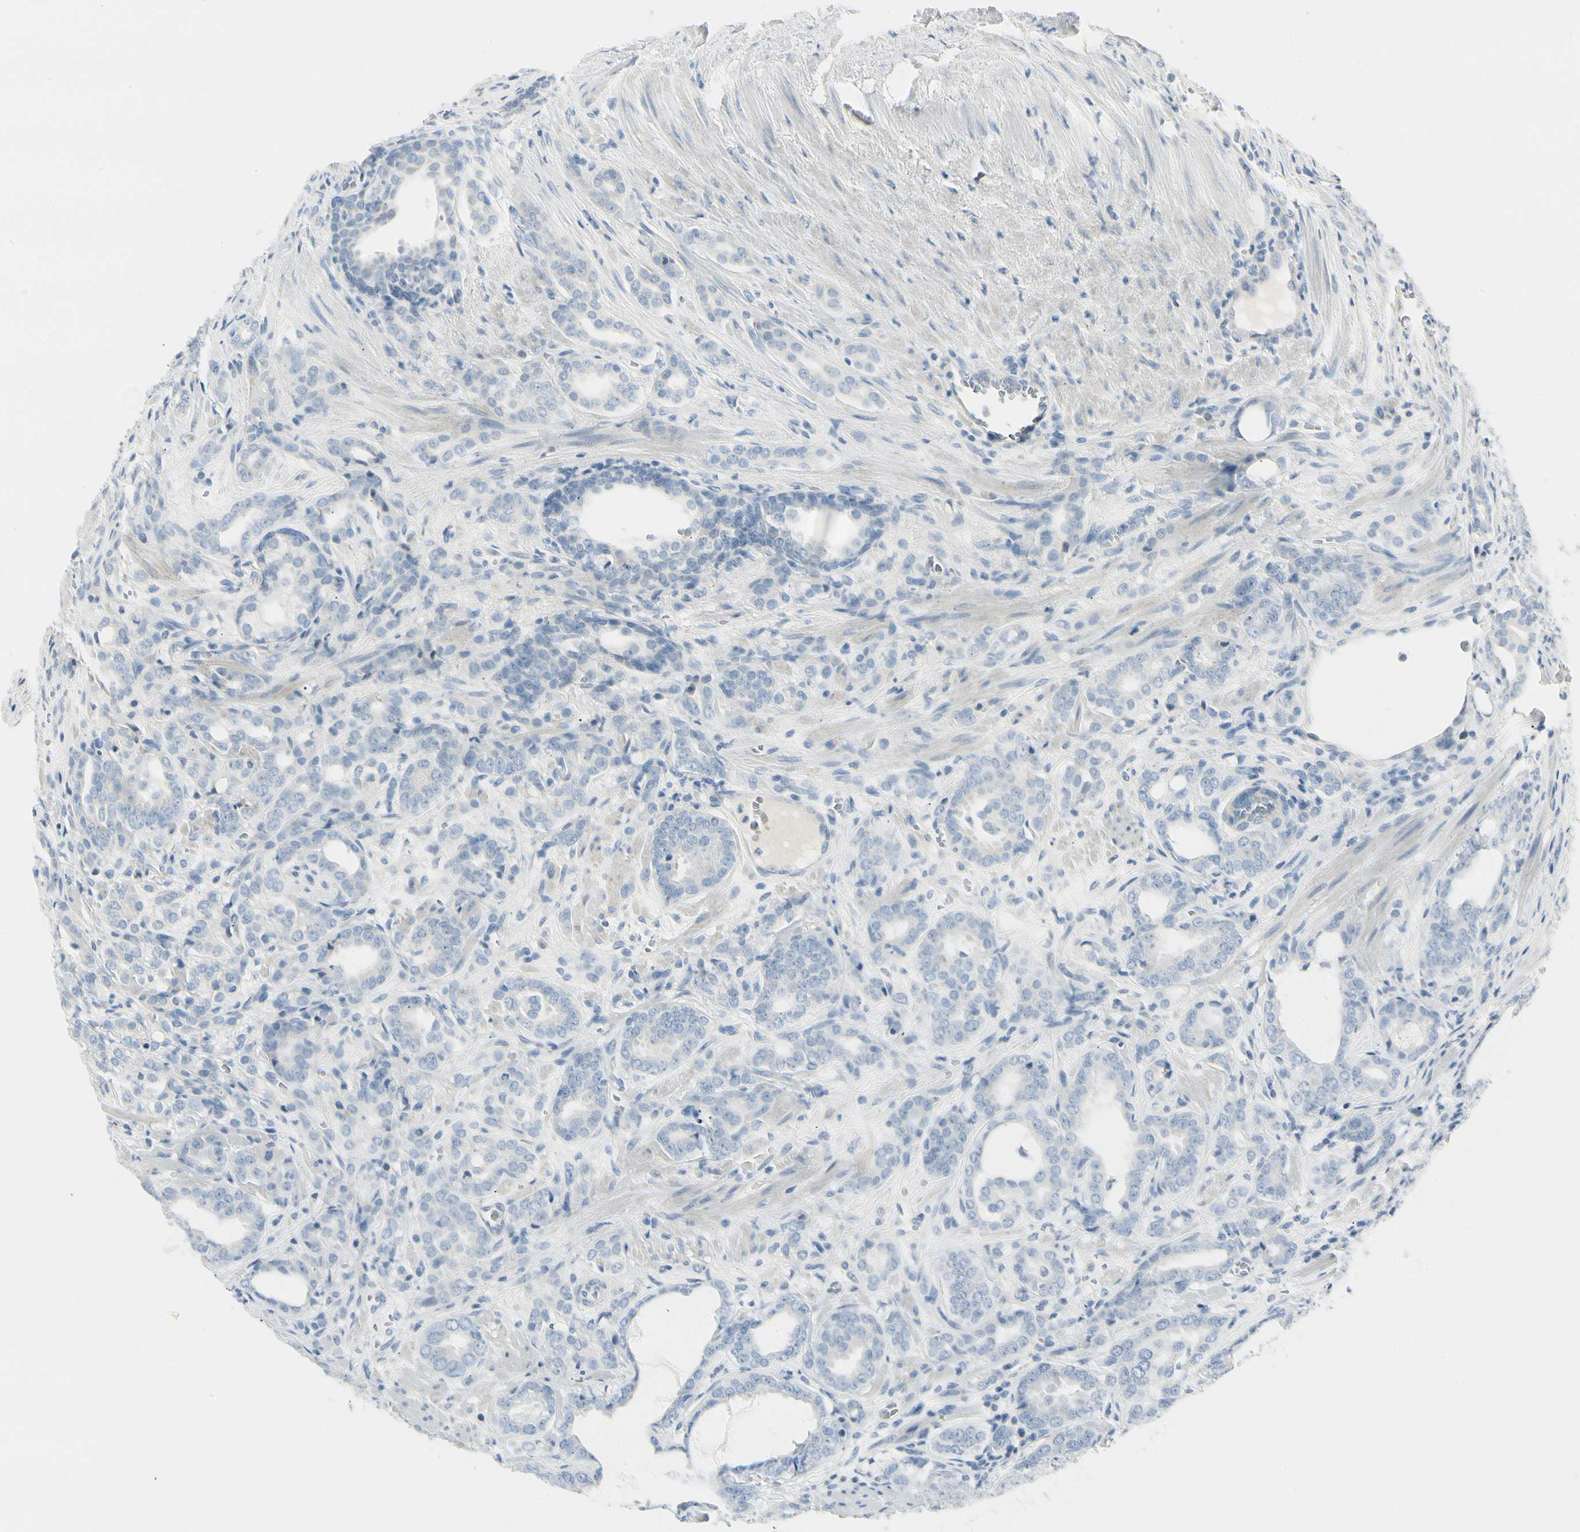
{"staining": {"intensity": "negative", "quantity": "none", "location": "none"}, "tissue": "prostate cancer", "cell_type": "Tumor cells", "image_type": "cancer", "snomed": [{"axis": "morphology", "description": "Adenocarcinoma, High grade"}, {"axis": "topography", "description": "Prostate"}], "caption": "This photomicrograph is of adenocarcinoma (high-grade) (prostate) stained with immunohistochemistry to label a protein in brown with the nuclei are counter-stained blue. There is no positivity in tumor cells.", "gene": "TNFSF11", "patient": {"sex": "male", "age": 64}}